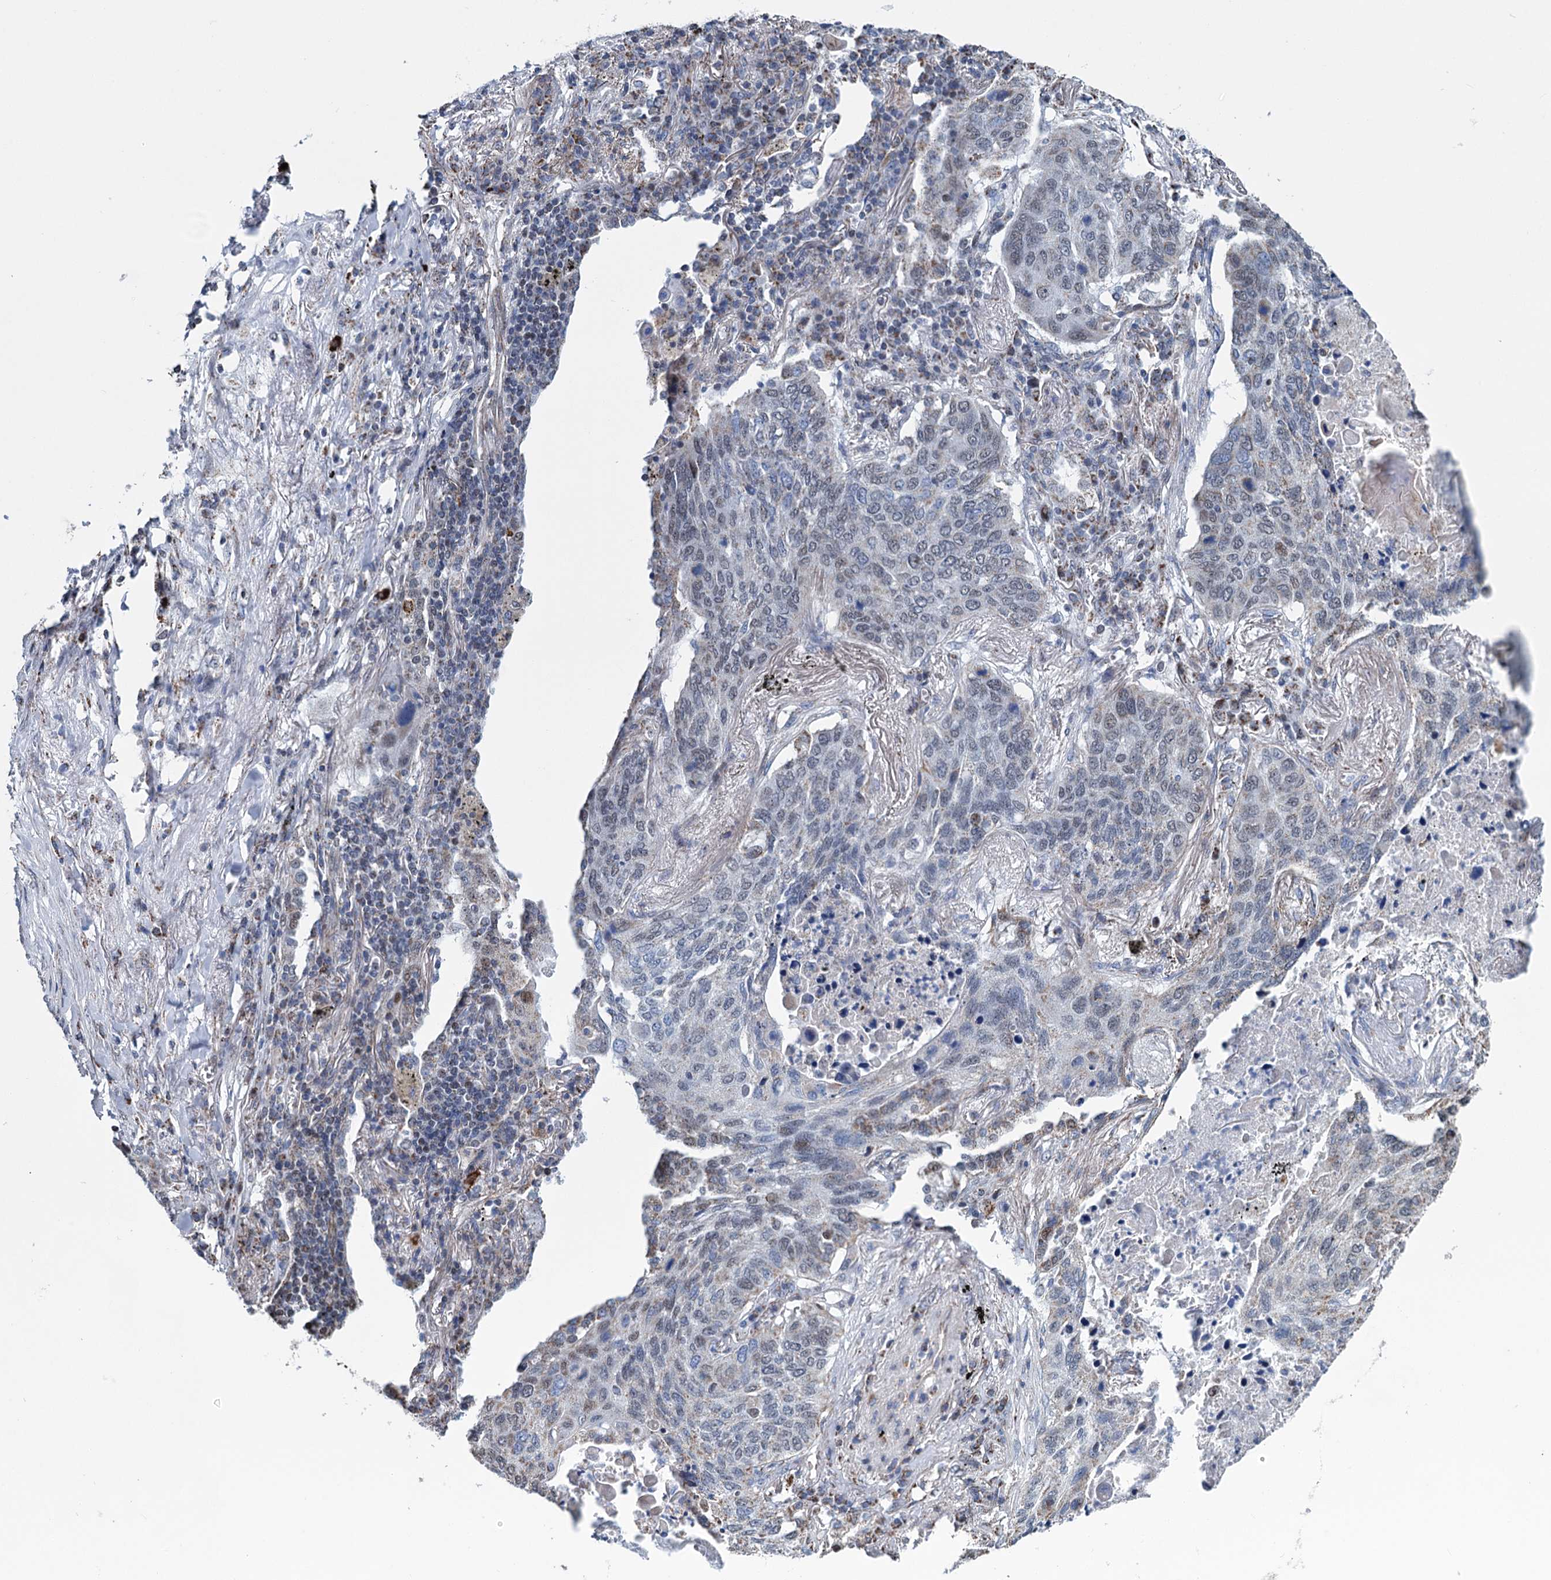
{"staining": {"intensity": "weak", "quantity": "<25%", "location": "nuclear"}, "tissue": "lung cancer", "cell_type": "Tumor cells", "image_type": "cancer", "snomed": [{"axis": "morphology", "description": "Squamous cell carcinoma, NOS"}, {"axis": "topography", "description": "Lung"}], "caption": "Protein analysis of lung cancer shows no significant expression in tumor cells.", "gene": "MORN3", "patient": {"sex": "female", "age": 63}}